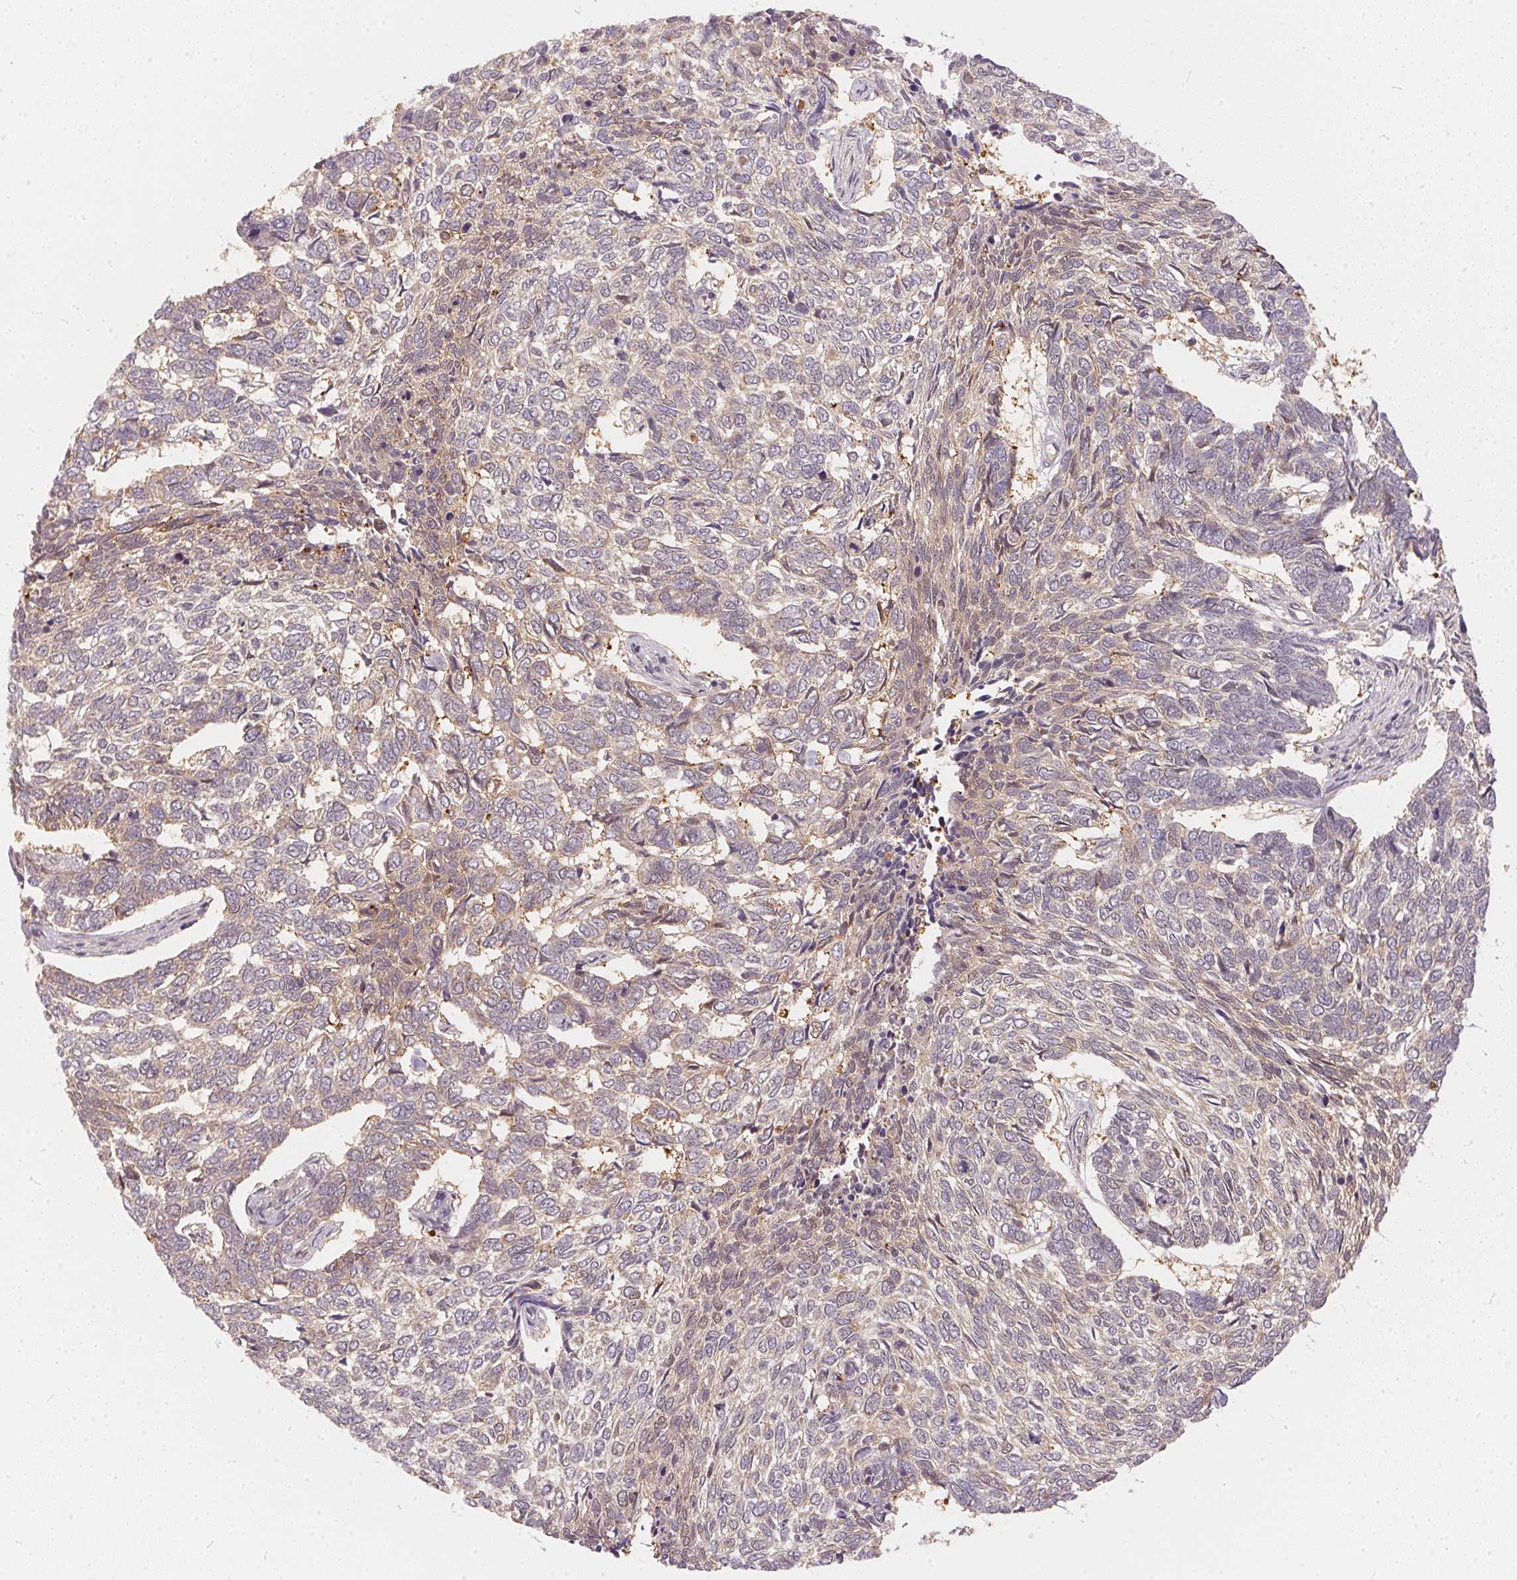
{"staining": {"intensity": "weak", "quantity": "25%-75%", "location": "cytoplasmic/membranous"}, "tissue": "skin cancer", "cell_type": "Tumor cells", "image_type": "cancer", "snomed": [{"axis": "morphology", "description": "Basal cell carcinoma"}, {"axis": "topography", "description": "Skin"}], "caption": "This is a photomicrograph of IHC staining of skin cancer, which shows weak staining in the cytoplasmic/membranous of tumor cells.", "gene": "BLMH", "patient": {"sex": "female", "age": 65}}